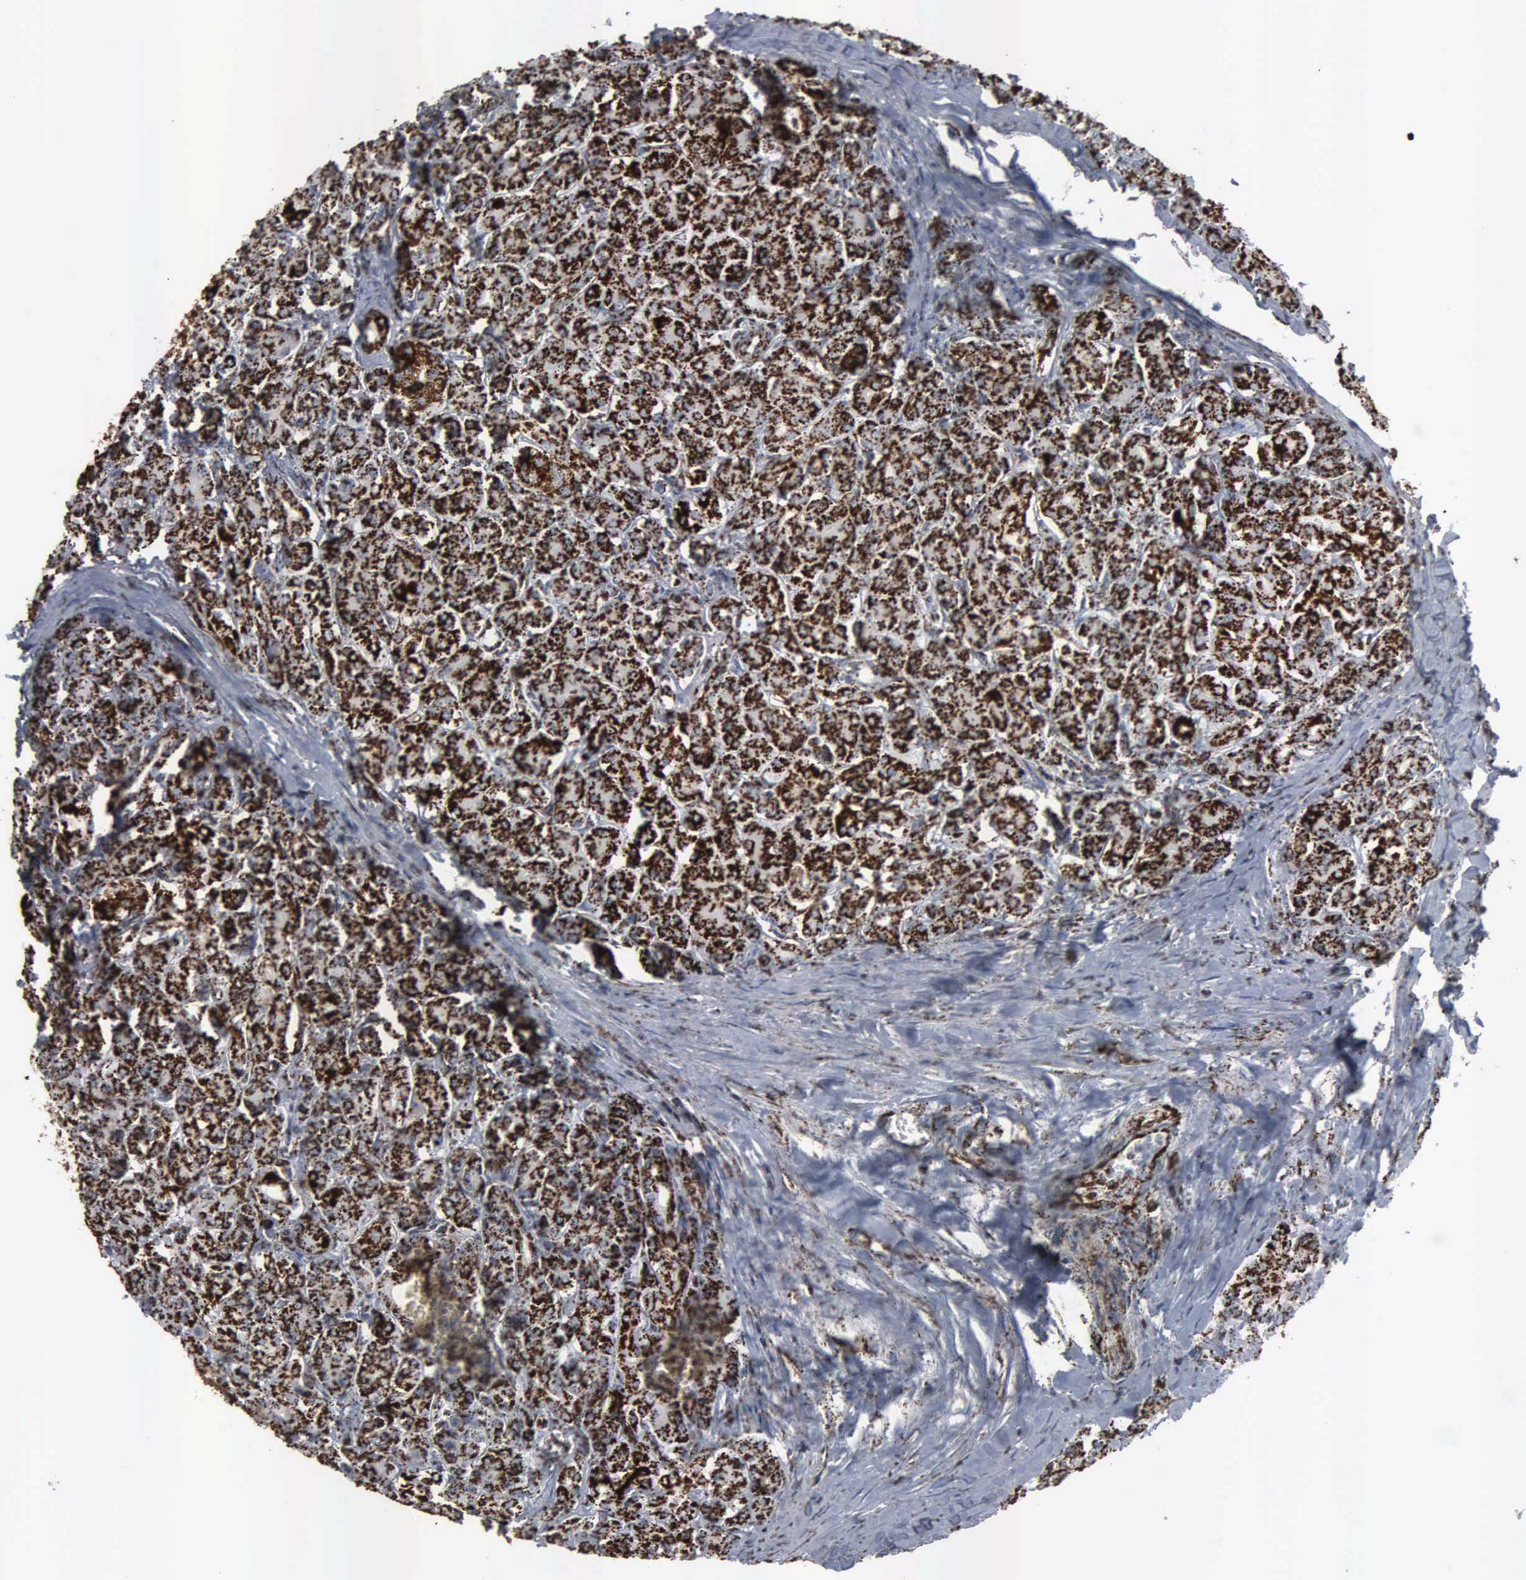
{"staining": {"intensity": "strong", "quantity": ">75%", "location": "cytoplasmic/membranous"}, "tissue": "pancreas", "cell_type": "Exocrine glandular cells", "image_type": "normal", "snomed": [{"axis": "morphology", "description": "Normal tissue, NOS"}, {"axis": "topography", "description": "Lymph node"}, {"axis": "topography", "description": "Pancreas"}], "caption": "A photomicrograph of human pancreas stained for a protein demonstrates strong cytoplasmic/membranous brown staining in exocrine glandular cells. The staining was performed using DAB, with brown indicating positive protein expression. Nuclei are stained blue with hematoxylin.", "gene": "HSPA9", "patient": {"sex": "male", "age": 59}}